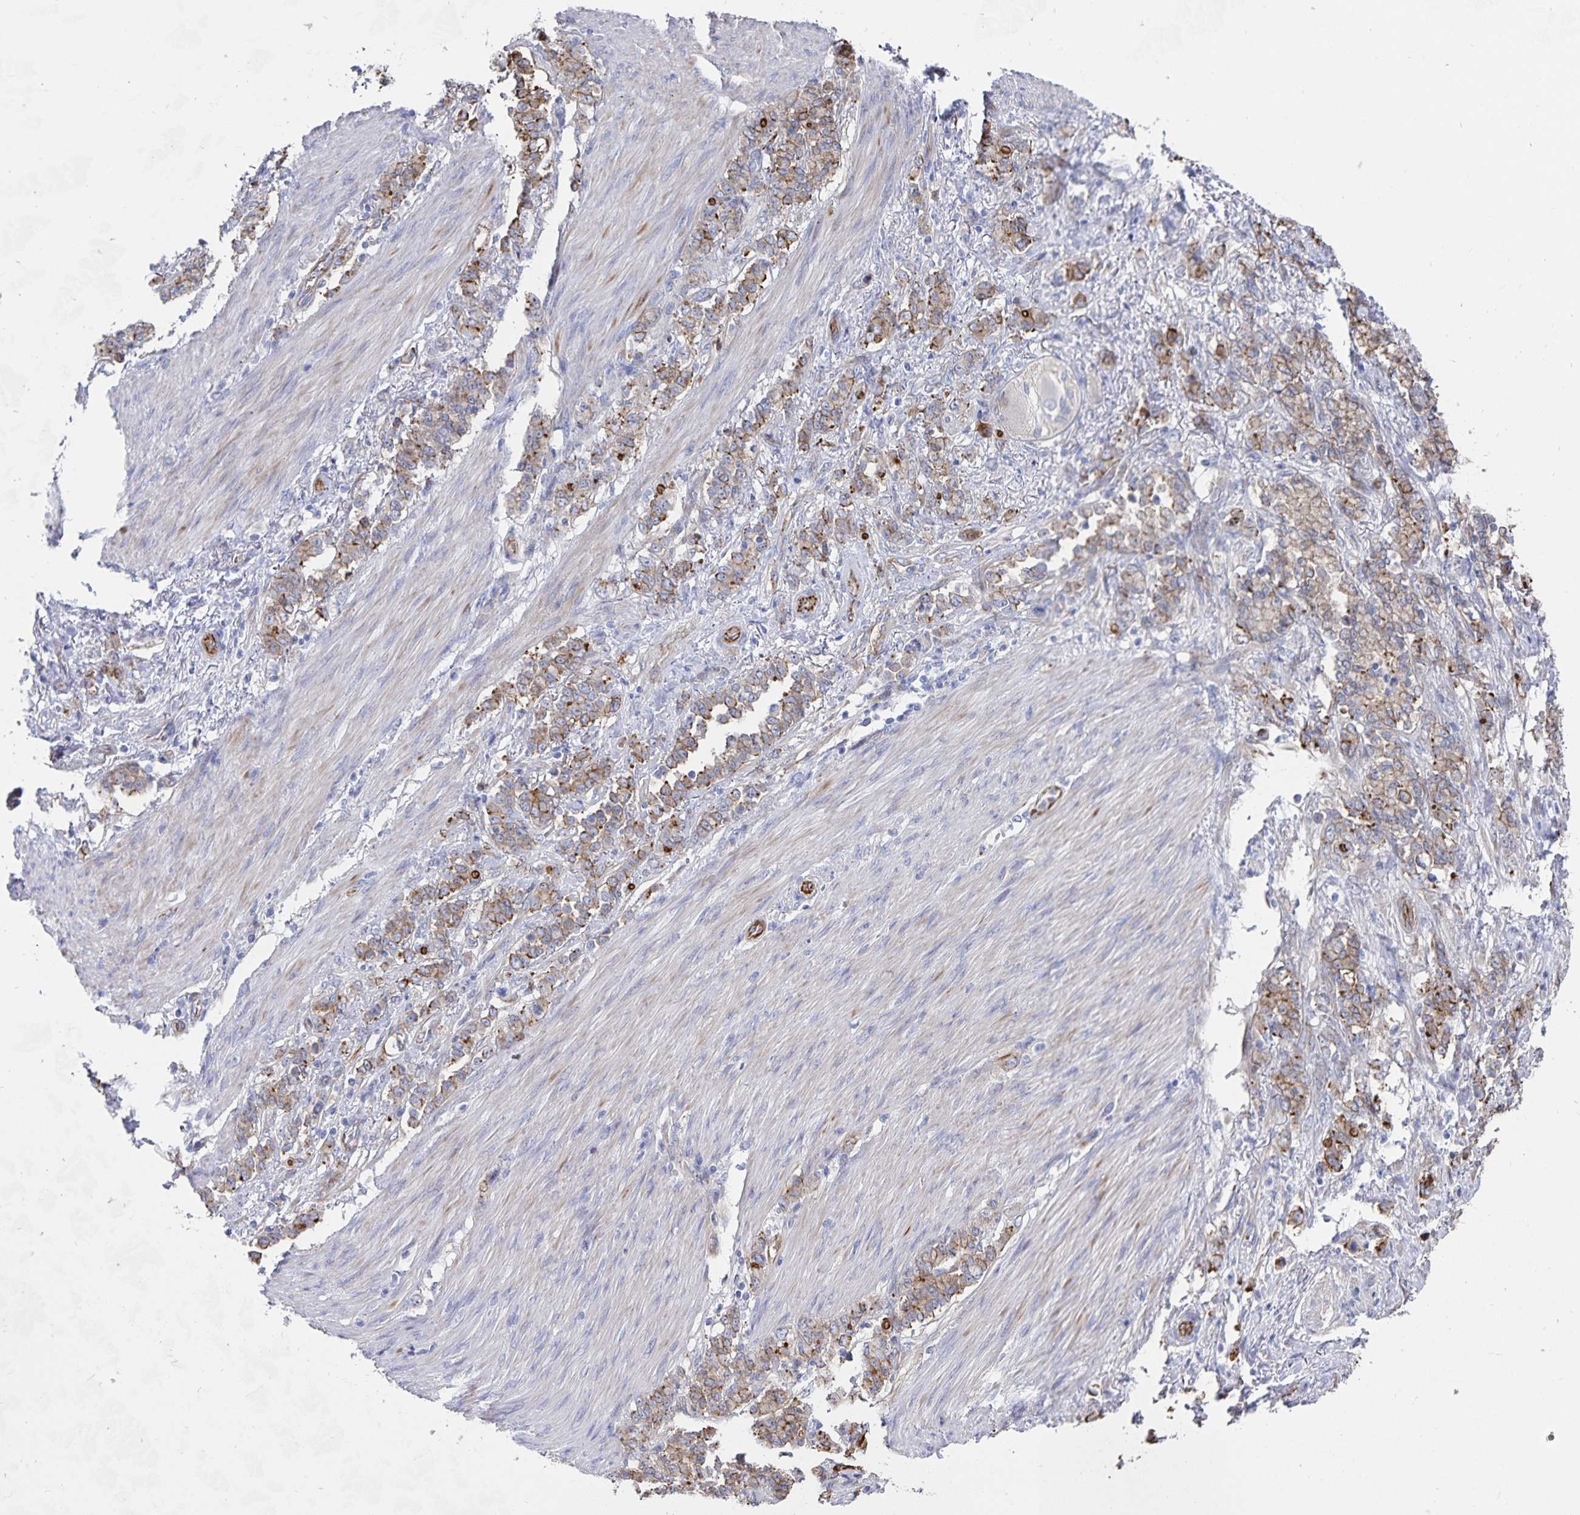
{"staining": {"intensity": "moderate", "quantity": "<25%", "location": "cytoplasmic/membranous"}, "tissue": "stomach cancer", "cell_type": "Tumor cells", "image_type": "cancer", "snomed": [{"axis": "morphology", "description": "Adenocarcinoma, NOS"}, {"axis": "topography", "description": "Stomach"}], "caption": "Immunohistochemical staining of human stomach cancer shows low levels of moderate cytoplasmic/membranous staining in about <25% of tumor cells.", "gene": "SSTR1", "patient": {"sex": "female", "age": 79}}